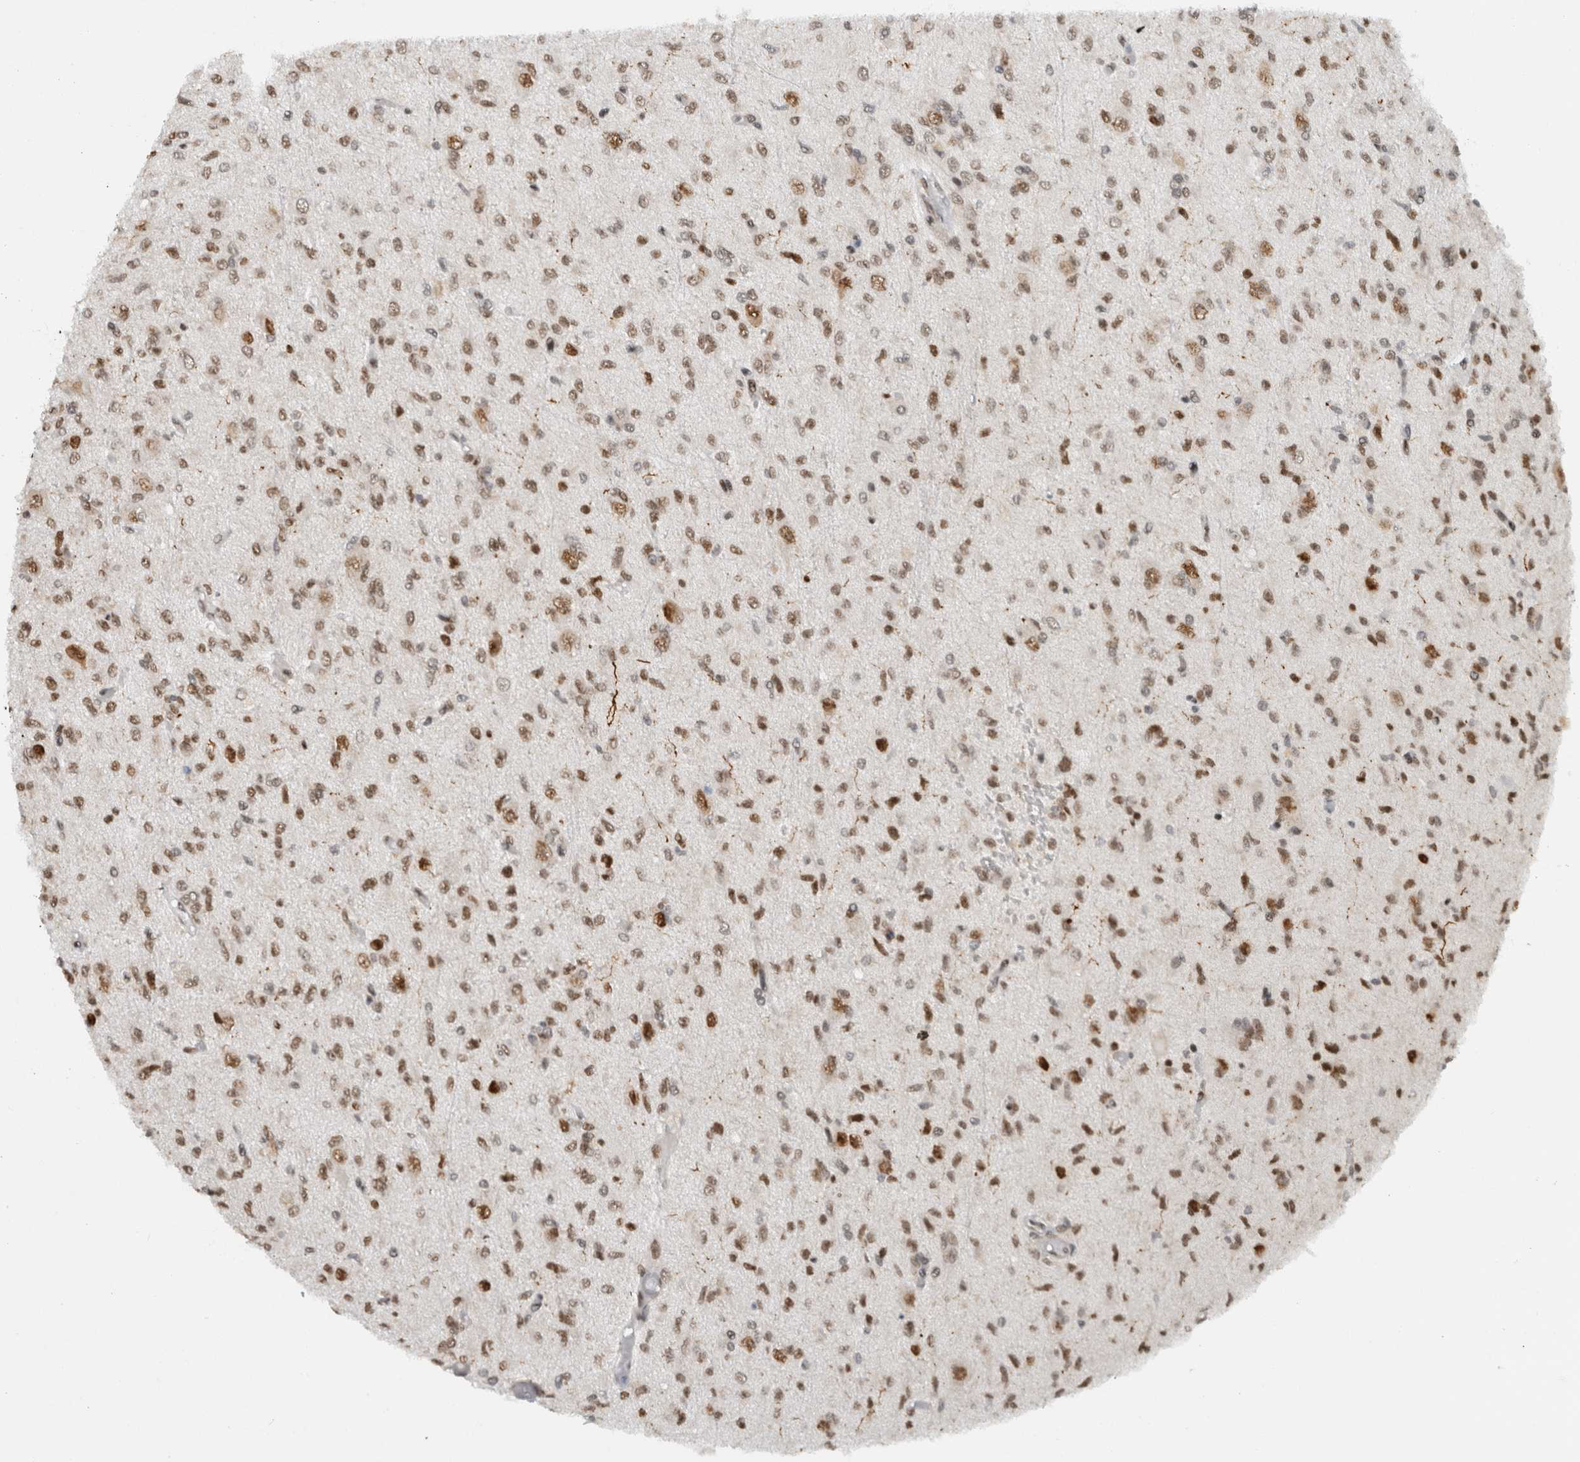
{"staining": {"intensity": "moderate", "quantity": ">75%", "location": "nuclear"}, "tissue": "glioma", "cell_type": "Tumor cells", "image_type": "cancer", "snomed": [{"axis": "morphology", "description": "Glioma, malignant, High grade"}, {"axis": "topography", "description": "Brain"}], "caption": "High-power microscopy captured an IHC photomicrograph of malignant high-grade glioma, revealing moderate nuclear staining in approximately >75% of tumor cells.", "gene": "HNRNPR", "patient": {"sex": "female", "age": 59}}